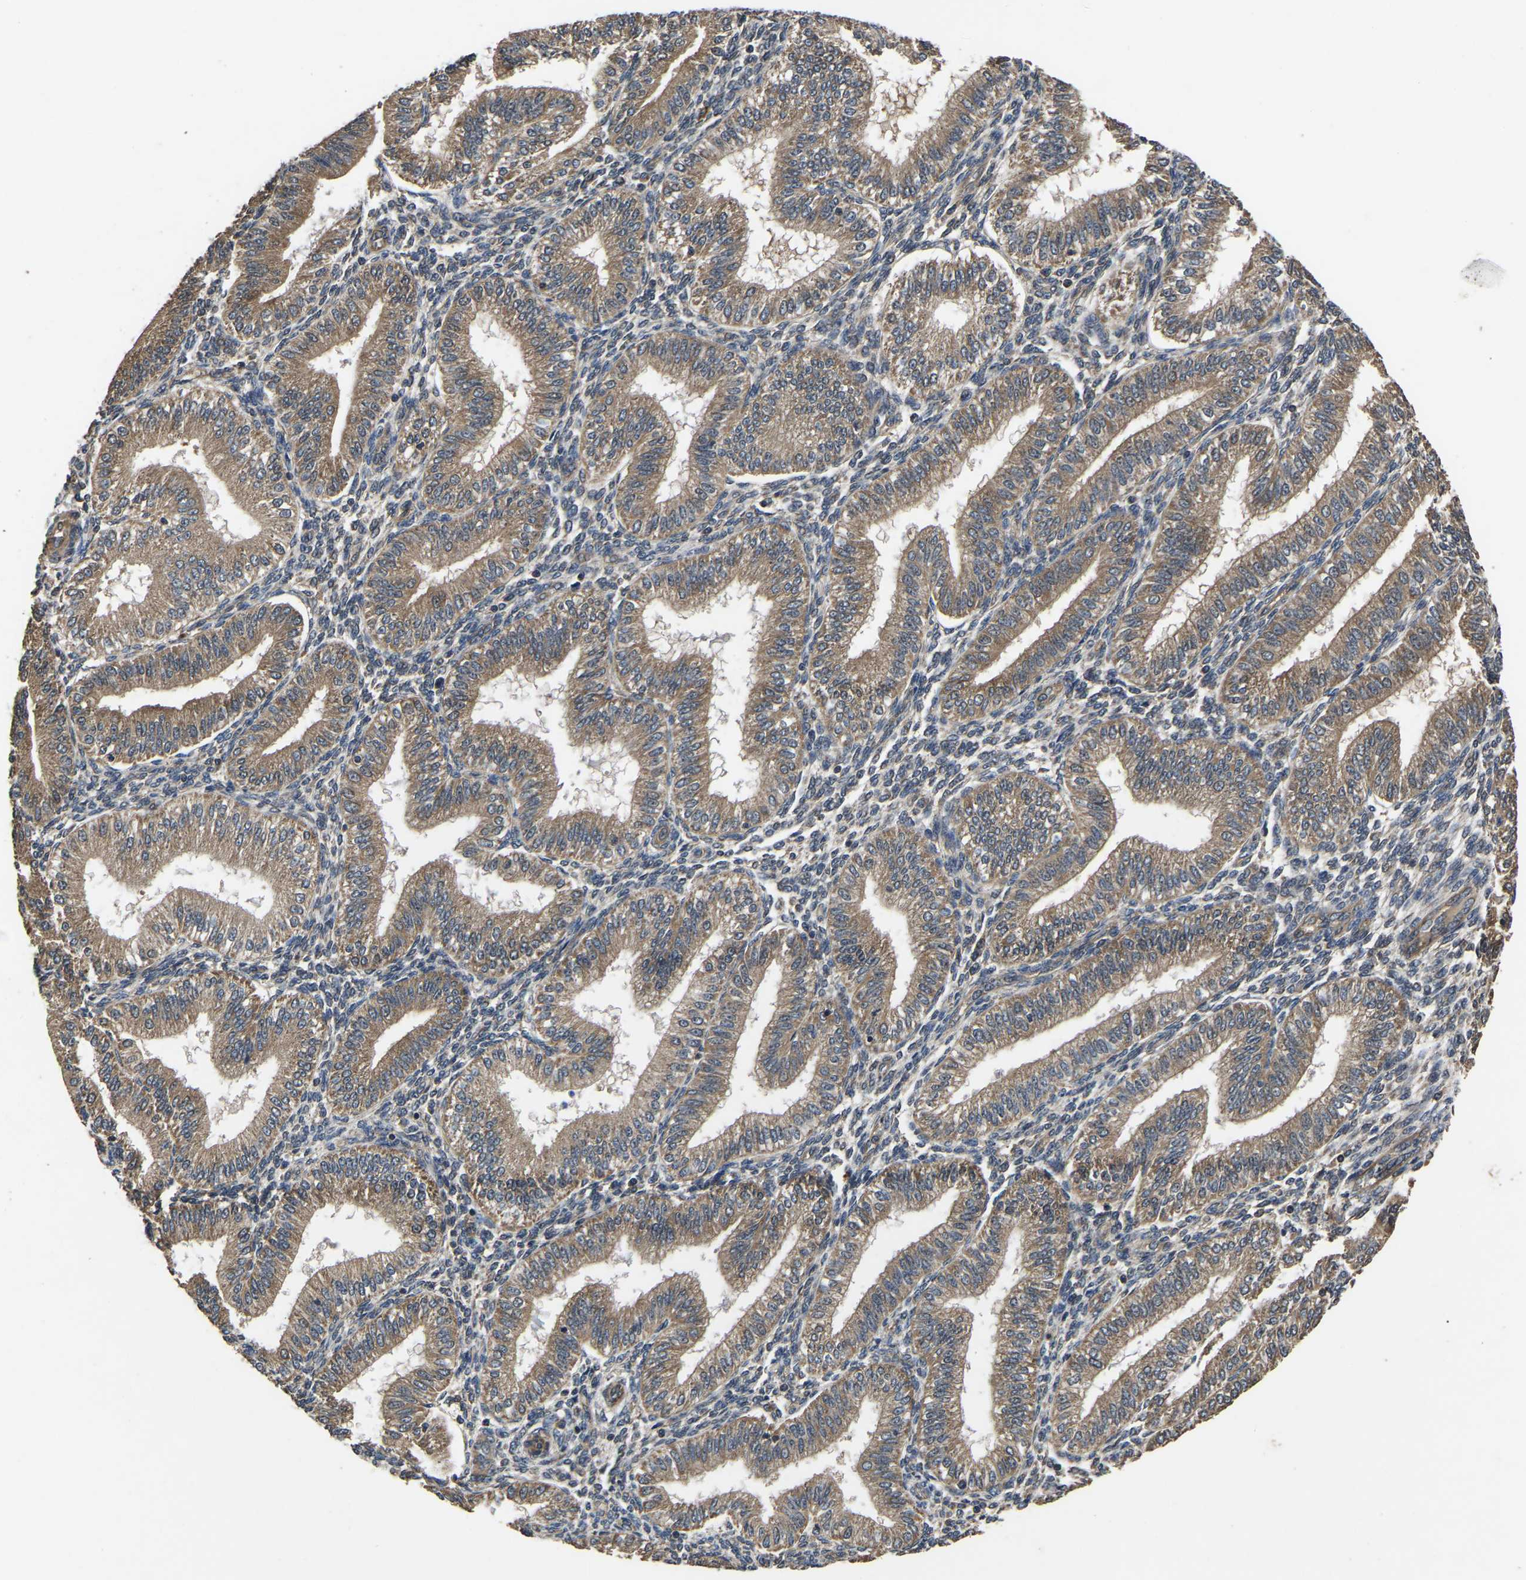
{"staining": {"intensity": "weak", "quantity": ">75%", "location": "cytoplasmic/membranous"}, "tissue": "endometrium", "cell_type": "Cells in endometrial stroma", "image_type": "normal", "snomed": [{"axis": "morphology", "description": "Normal tissue, NOS"}, {"axis": "topography", "description": "Endometrium"}], "caption": "Human endometrium stained with a brown dye demonstrates weak cytoplasmic/membranous positive positivity in about >75% of cells in endometrial stroma.", "gene": "CRYZL1", "patient": {"sex": "female", "age": 39}}